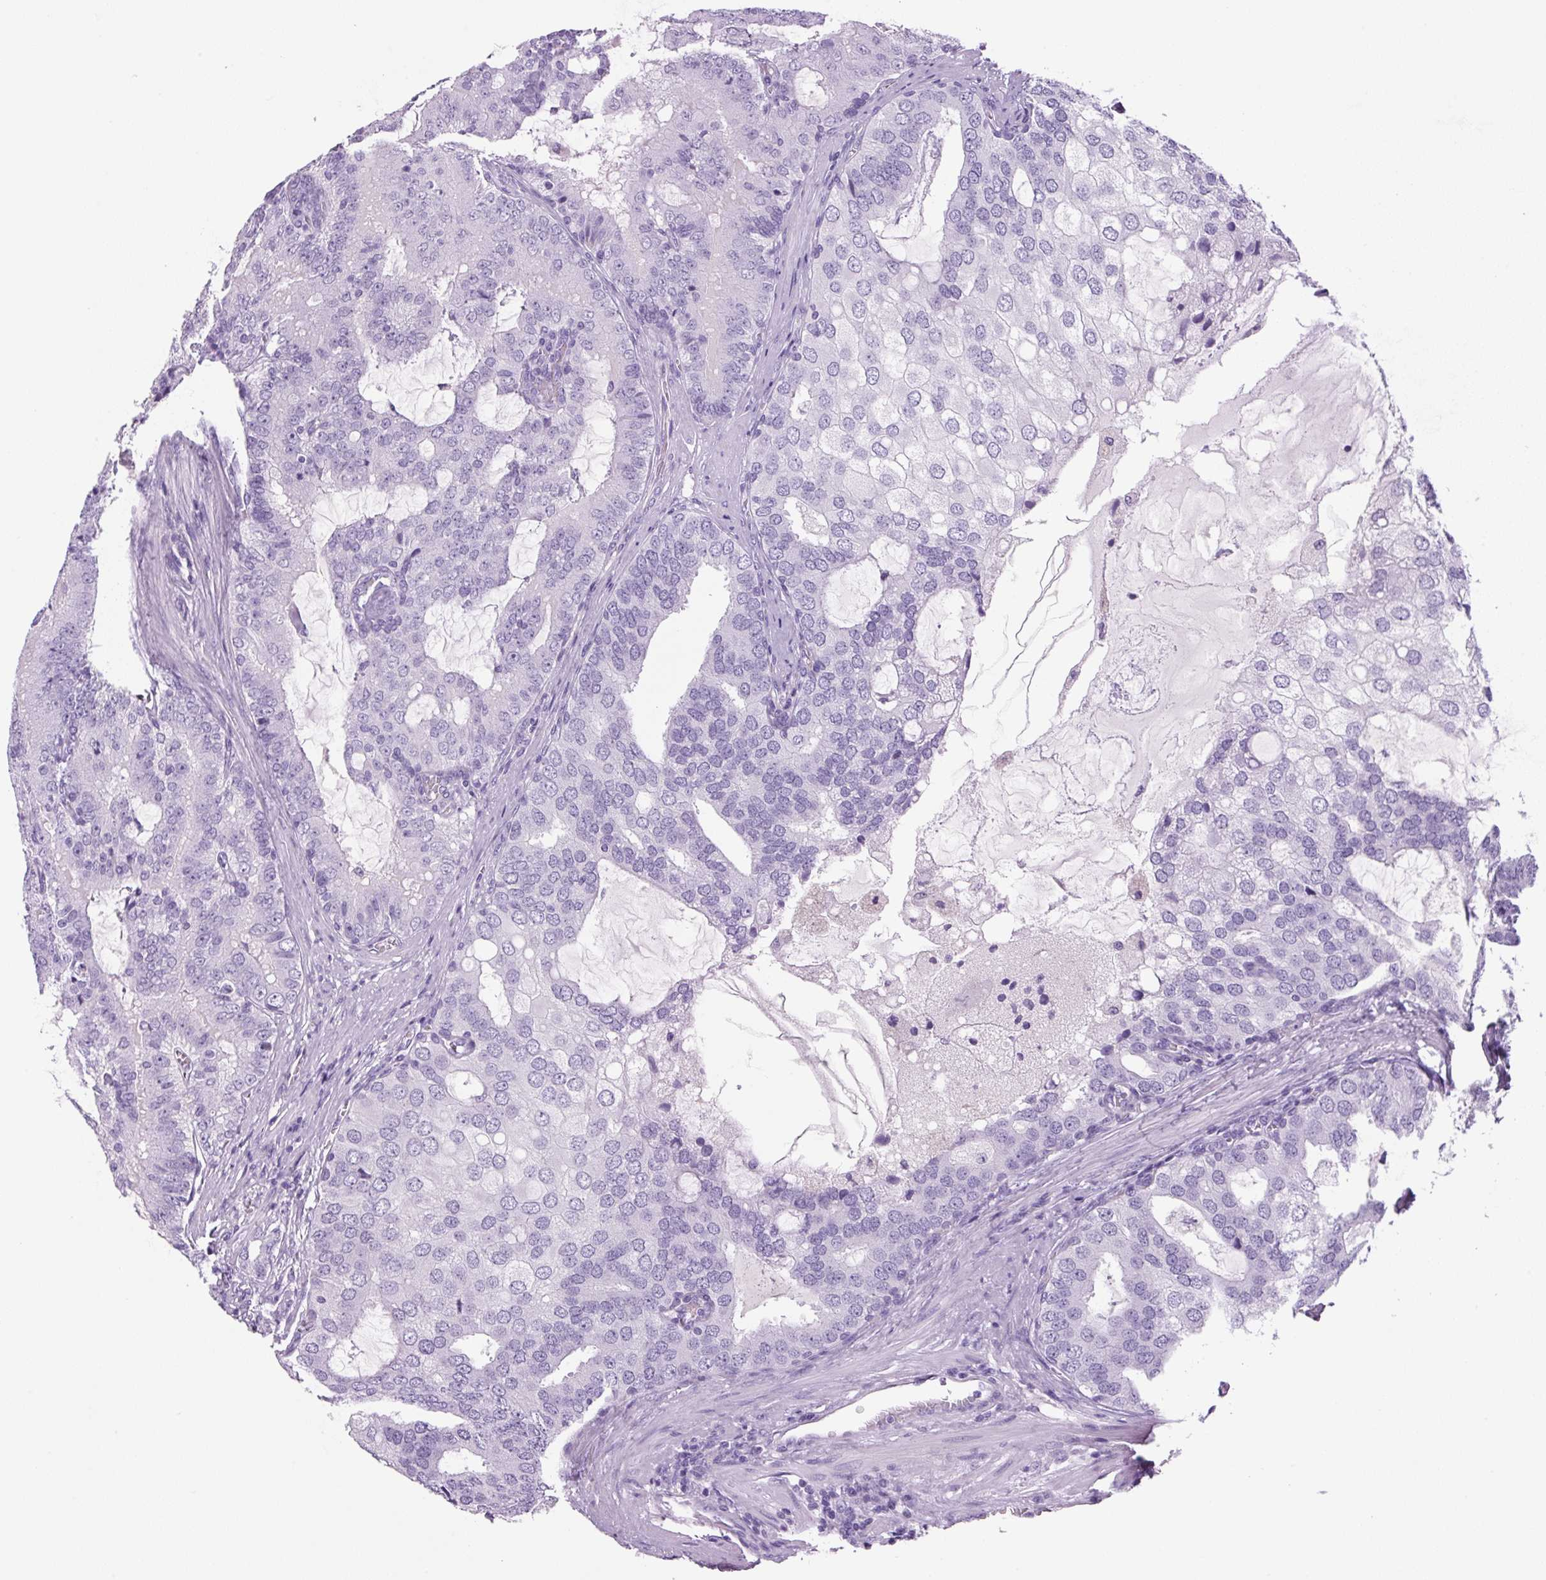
{"staining": {"intensity": "negative", "quantity": "none", "location": "none"}, "tissue": "prostate cancer", "cell_type": "Tumor cells", "image_type": "cancer", "snomed": [{"axis": "morphology", "description": "Adenocarcinoma, High grade"}, {"axis": "topography", "description": "Prostate"}], "caption": "A high-resolution photomicrograph shows immunohistochemistry staining of prostate cancer (high-grade adenocarcinoma), which demonstrates no significant staining in tumor cells.", "gene": "PRRT1", "patient": {"sex": "male", "age": 55}}